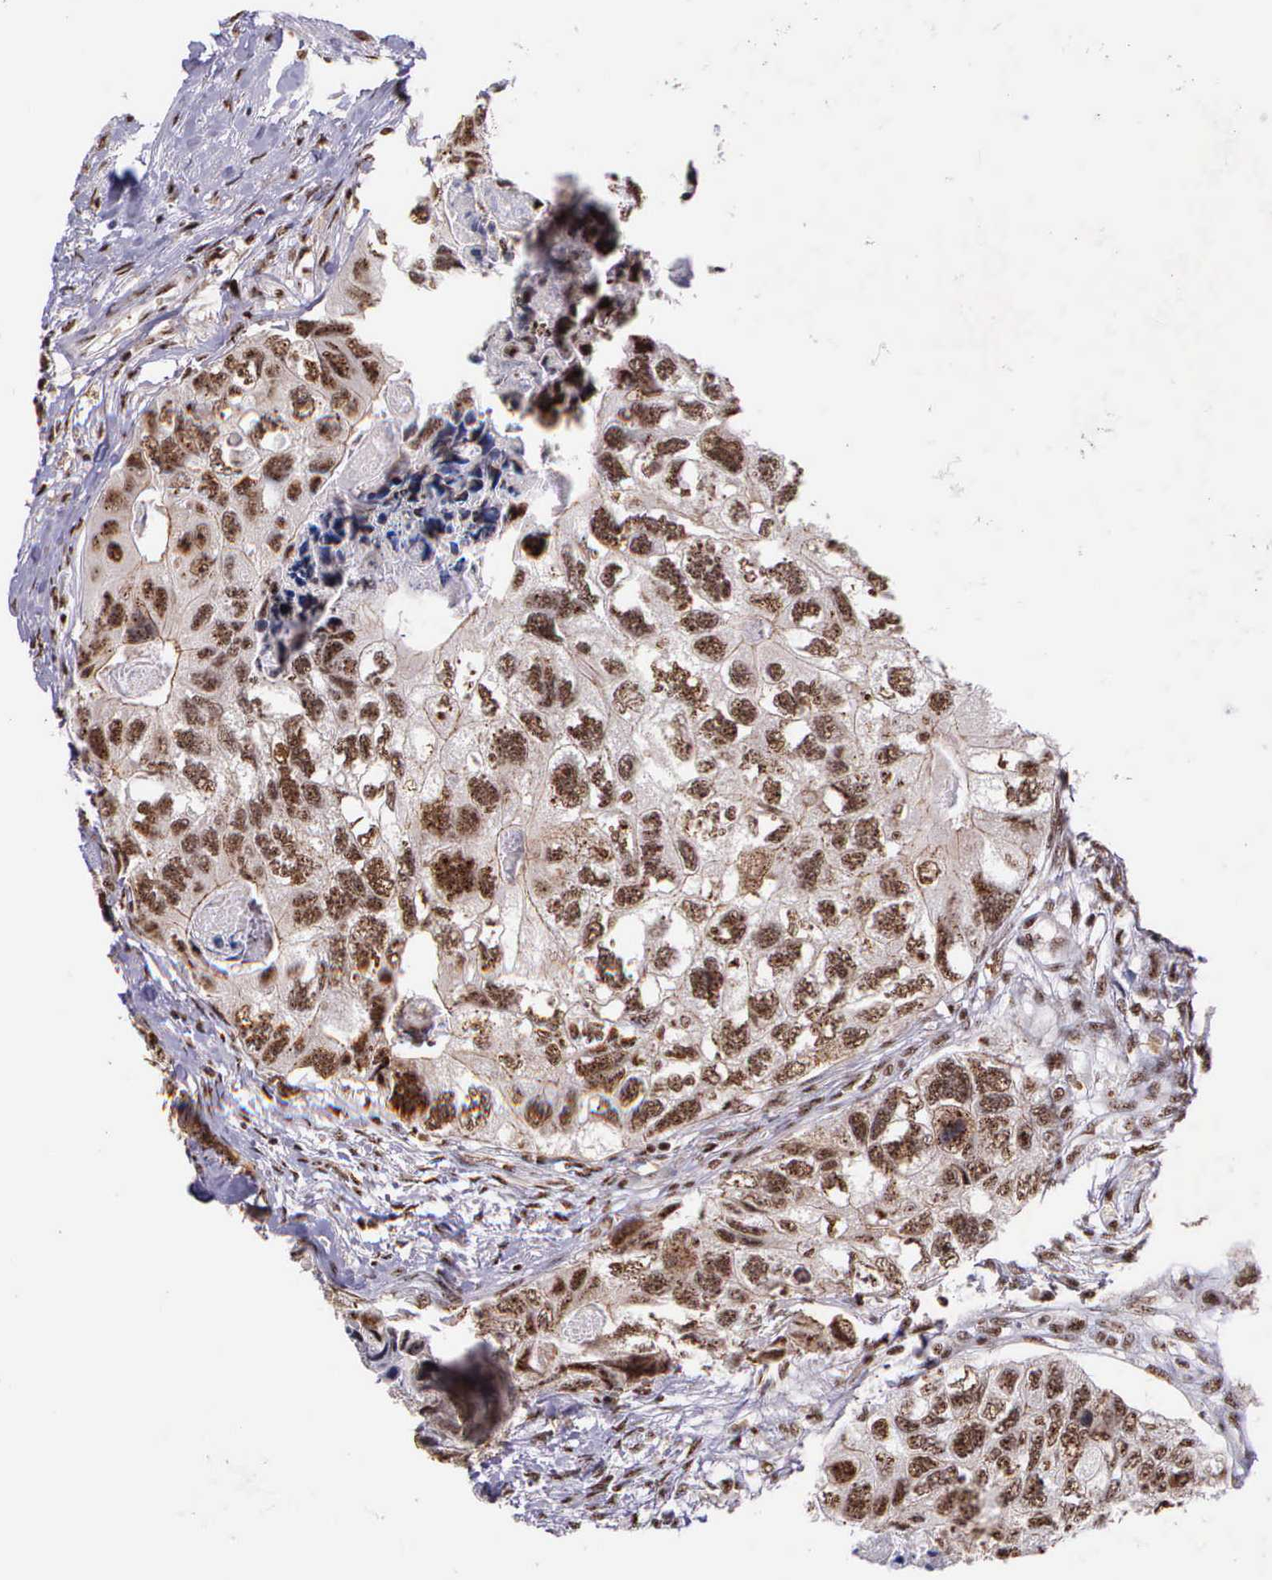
{"staining": {"intensity": "moderate", "quantity": ">75%", "location": "nuclear"}, "tissue": "colorectal cancer", "cell_type": "Tumor cells", "image_type": "cancer", "snomed": [{"axis": "morphology", "description": "Adenocarcinoma, NOS"}, {"axis": "topography", "description": "Rectum"}], "caption": "Colorectal cancer (adenocarcinoma) tissue shows moderate nuclear staining in about >75% of tumor cells", "gene": "FAM47A", "patient": {"sex": "female", "age": 82}}